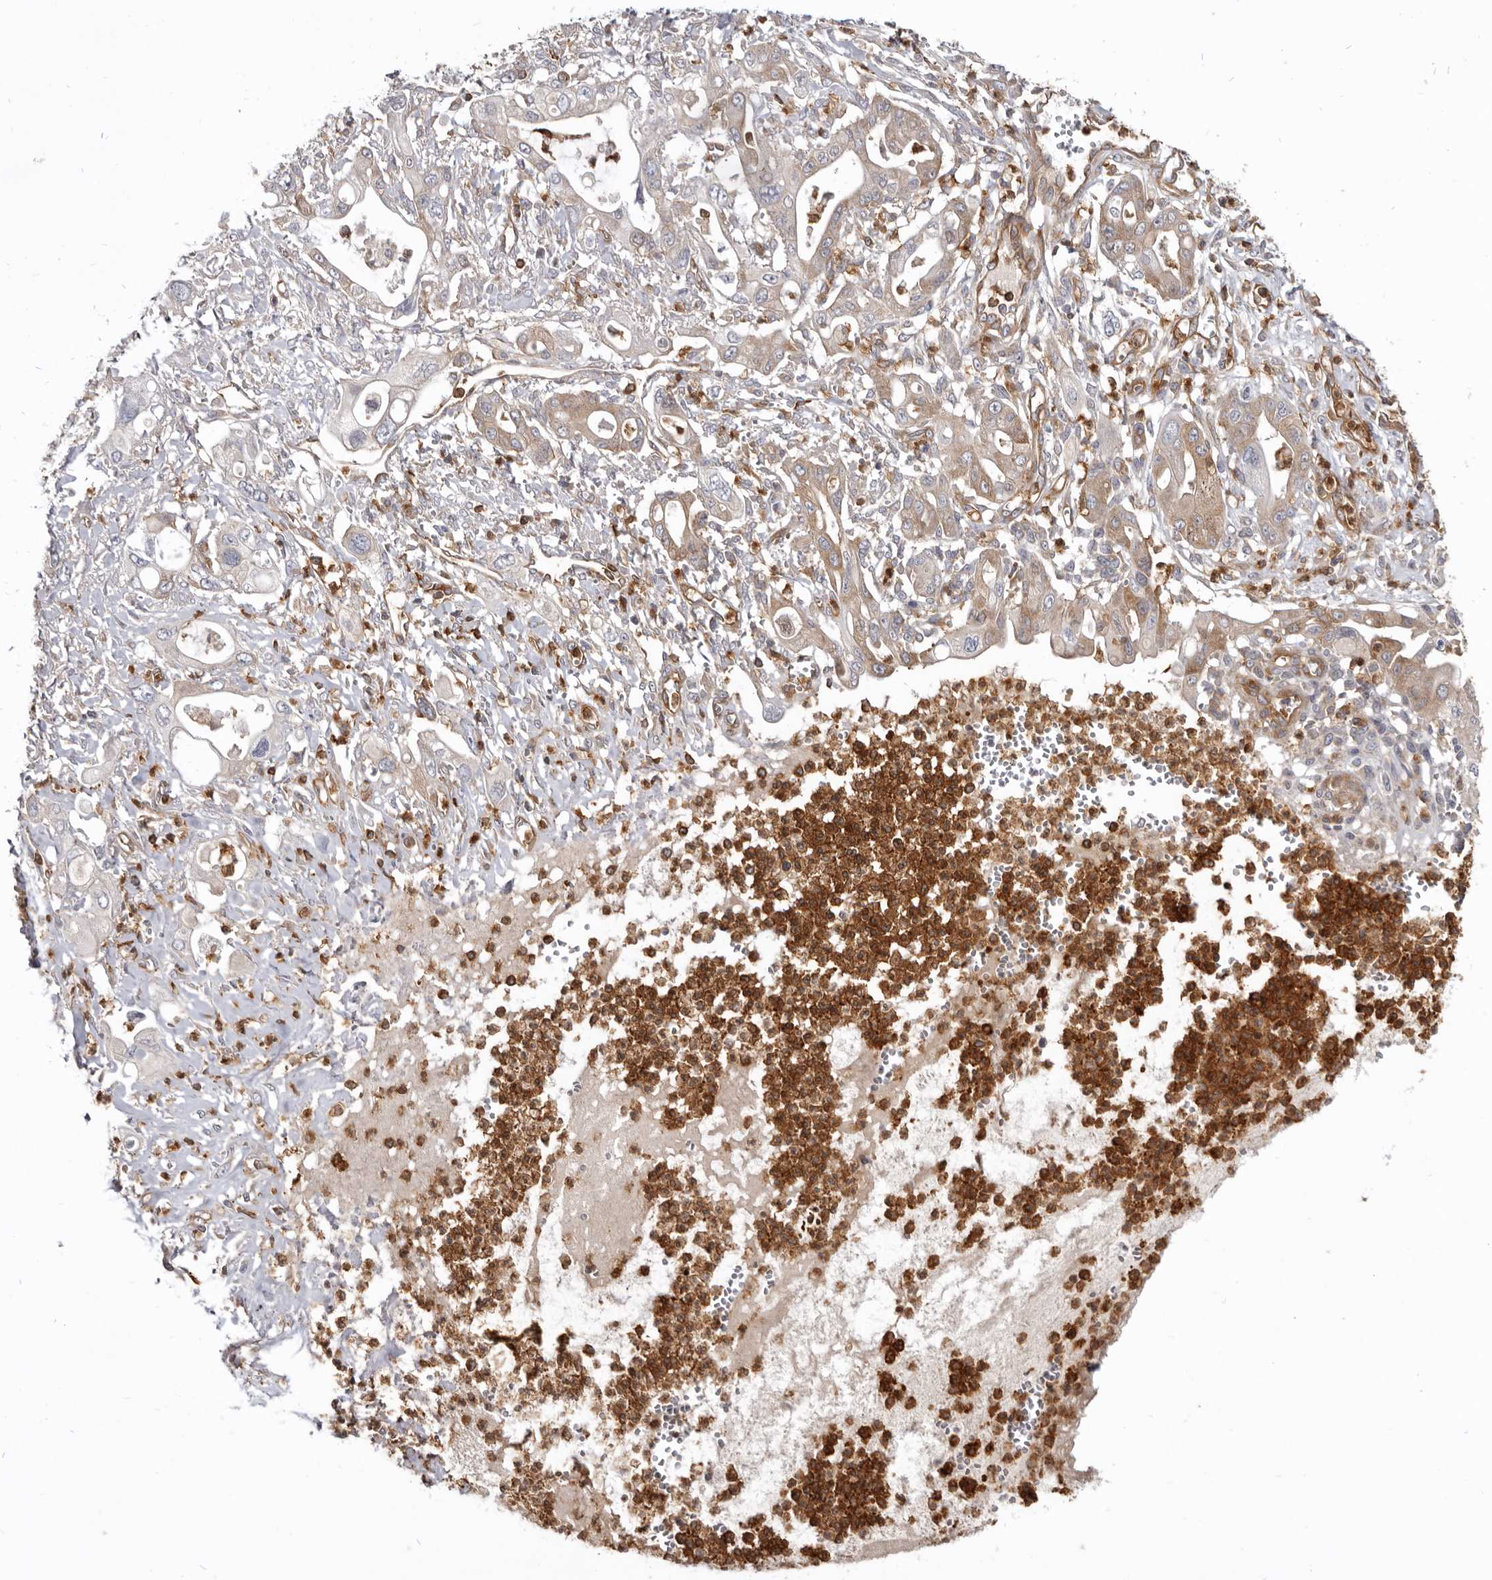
{"staining": {"intensity": "weak", "quantity": "25%-75%", "location": "cytoplasmic/membranous"}, "tissue": "pancreatic cancer", "cell_type": "Tumor cells", "image_type": "cancer", "snomed": [{"axis": "morphology", "description": "Adenocarcinoma, NOS"}, {"axis": "topography", "description": "Pancreas"}], "caption": "Immunohistochemistry (IHC) (DAB) staining of human pancreatic cancer (adenocarcinoma) reveals weak cytoplasmic/membranous protein staining in about 25%-75% of tumor cells.", "gene": "CBL", "patient": {"sex": "male", "age": 68}}